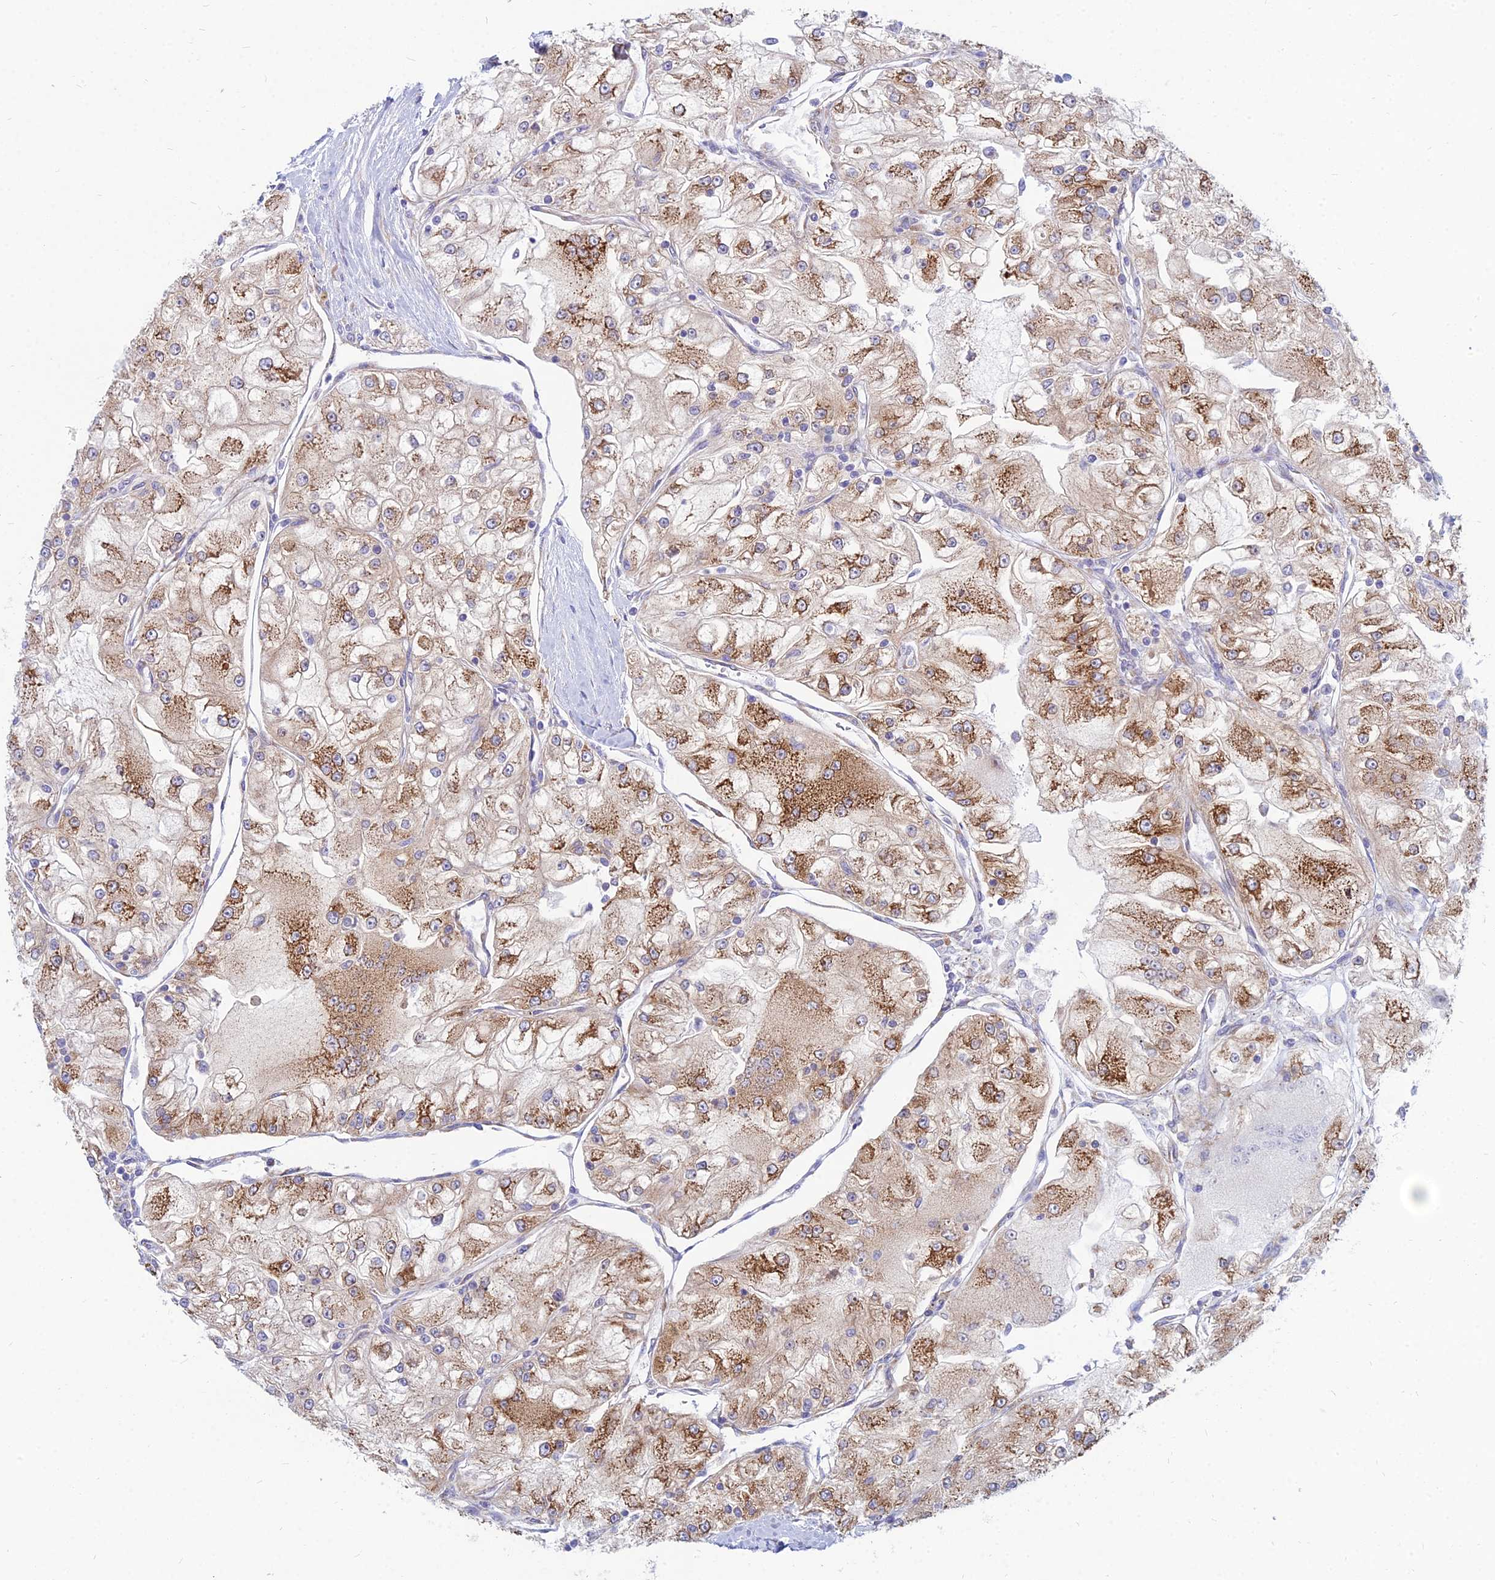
{"staining": {"intensity": "strong", "quantity": "25%-75%", "location": "cytoplasmic/membranous"}, "tissue": "renal cancer", "cell_type": "Tumor cells", "image_type": "cancer", "snomed": [{"axis": "morphology", "description": "Adenocarcinoma, NOS"}, {"axis": "topography", "description": "Kidney"}], "caption": "A high amount of strong cytoplasmic/membranous positivity is present in about 25%-75% of tumor cells in adenocarcinoma (renal) tissue.", "gene": "TXLNA", "patient": {"sex": "female", "age": 72}}